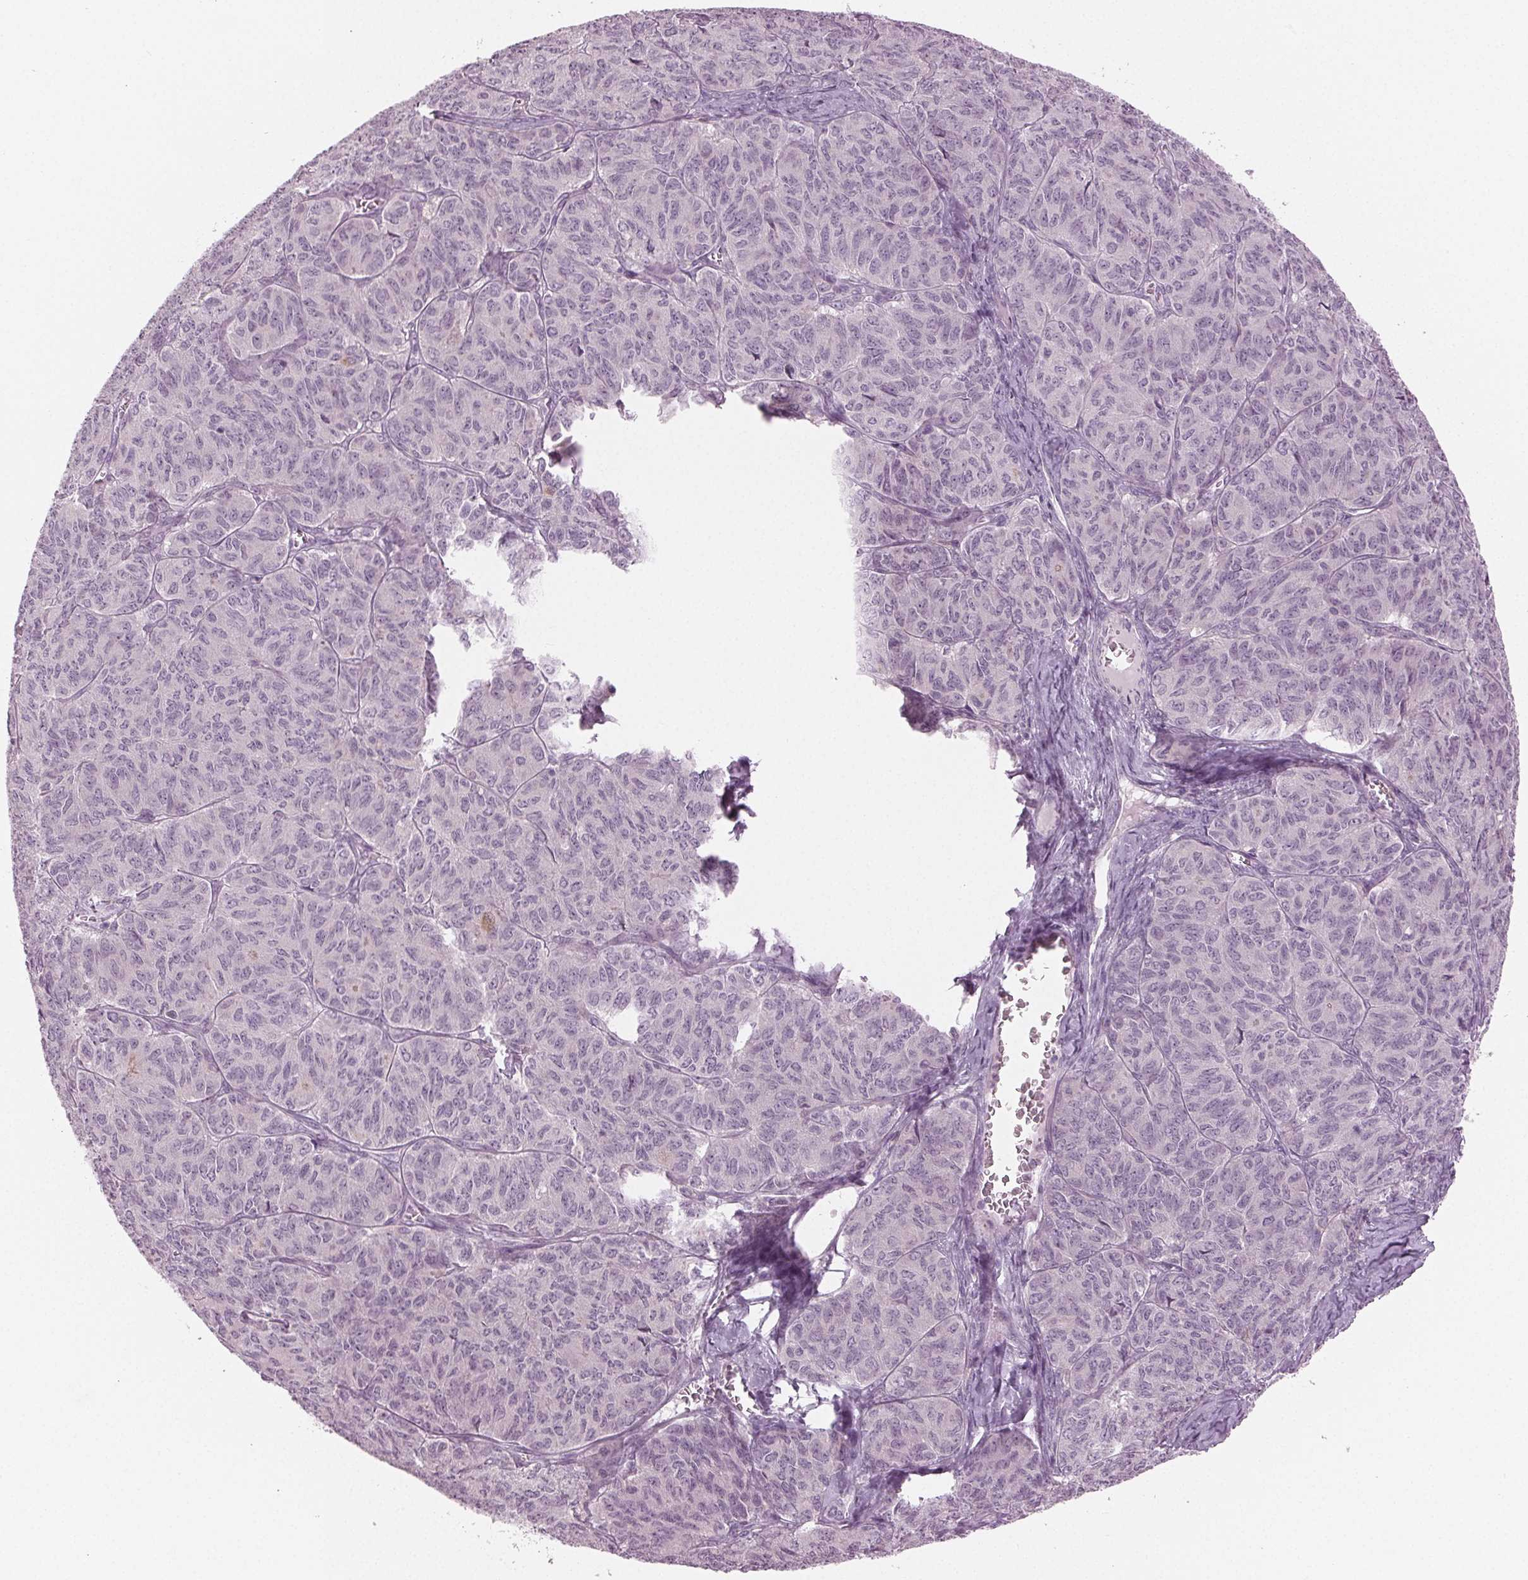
{"staining": {"intensity": "negative", "quantity": "none", "location": "none"}, "tissue": "ovarian cancer", "cell_type": "Tumor cells", "image_type": "cancer", "snomed": [{"axis": "morphology", "description": "Carcinoma, endometroid"}, {"axis": "topography", "description": "Ovary"}], "caption": "This image is of ovarian cancer stained with immunohistochemistry (IHC) to label a protein in brown with the nuclei are counter-stained blue. There is no staining in tumor cells.", "gene": "PRAP1", "patient": {"sex": "female", "age": 80}}